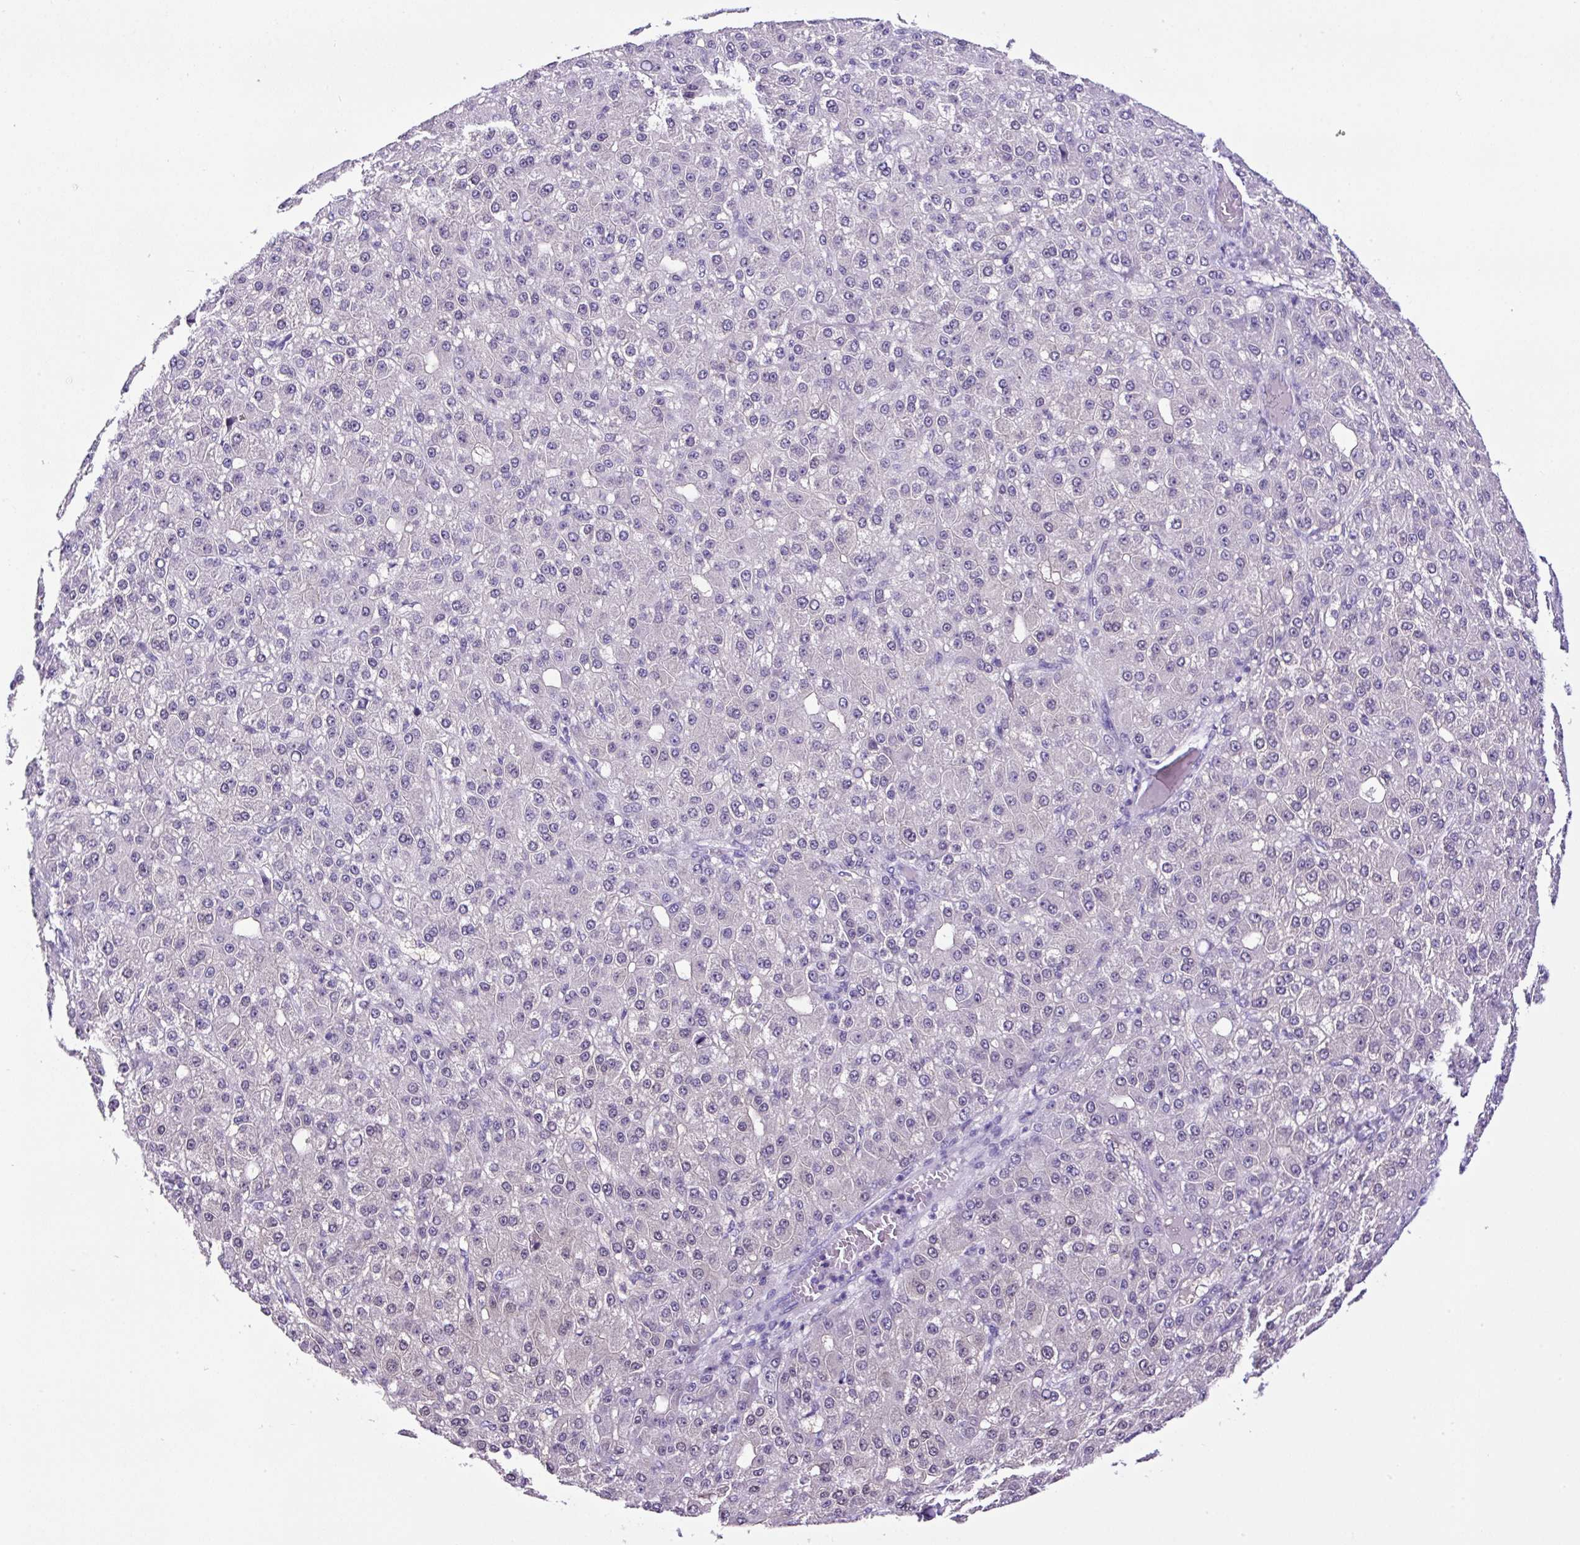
{"staining": {"intensity": "negative", "quantity": "none", "location": "none"}, "tissue": "liver cancer", "cell_type": "Tumor cells", "image_type": "cancer", "snomed": [{"axis": "morphology", "description": "Carcinoma, Hepatocellular, NOS"}, {"axis": "topography", "description": "Liver"}], "caption": "Liver cancer (hepatocellular carcinoma) was stained to show a protein in brown. There is no significant staining in tumor cells. (Immunohistochemistry (ihc), brightfield microscopy, high magnification).", "gene": "TAFA3", "patient": {"sex": "male", "age": 67}}